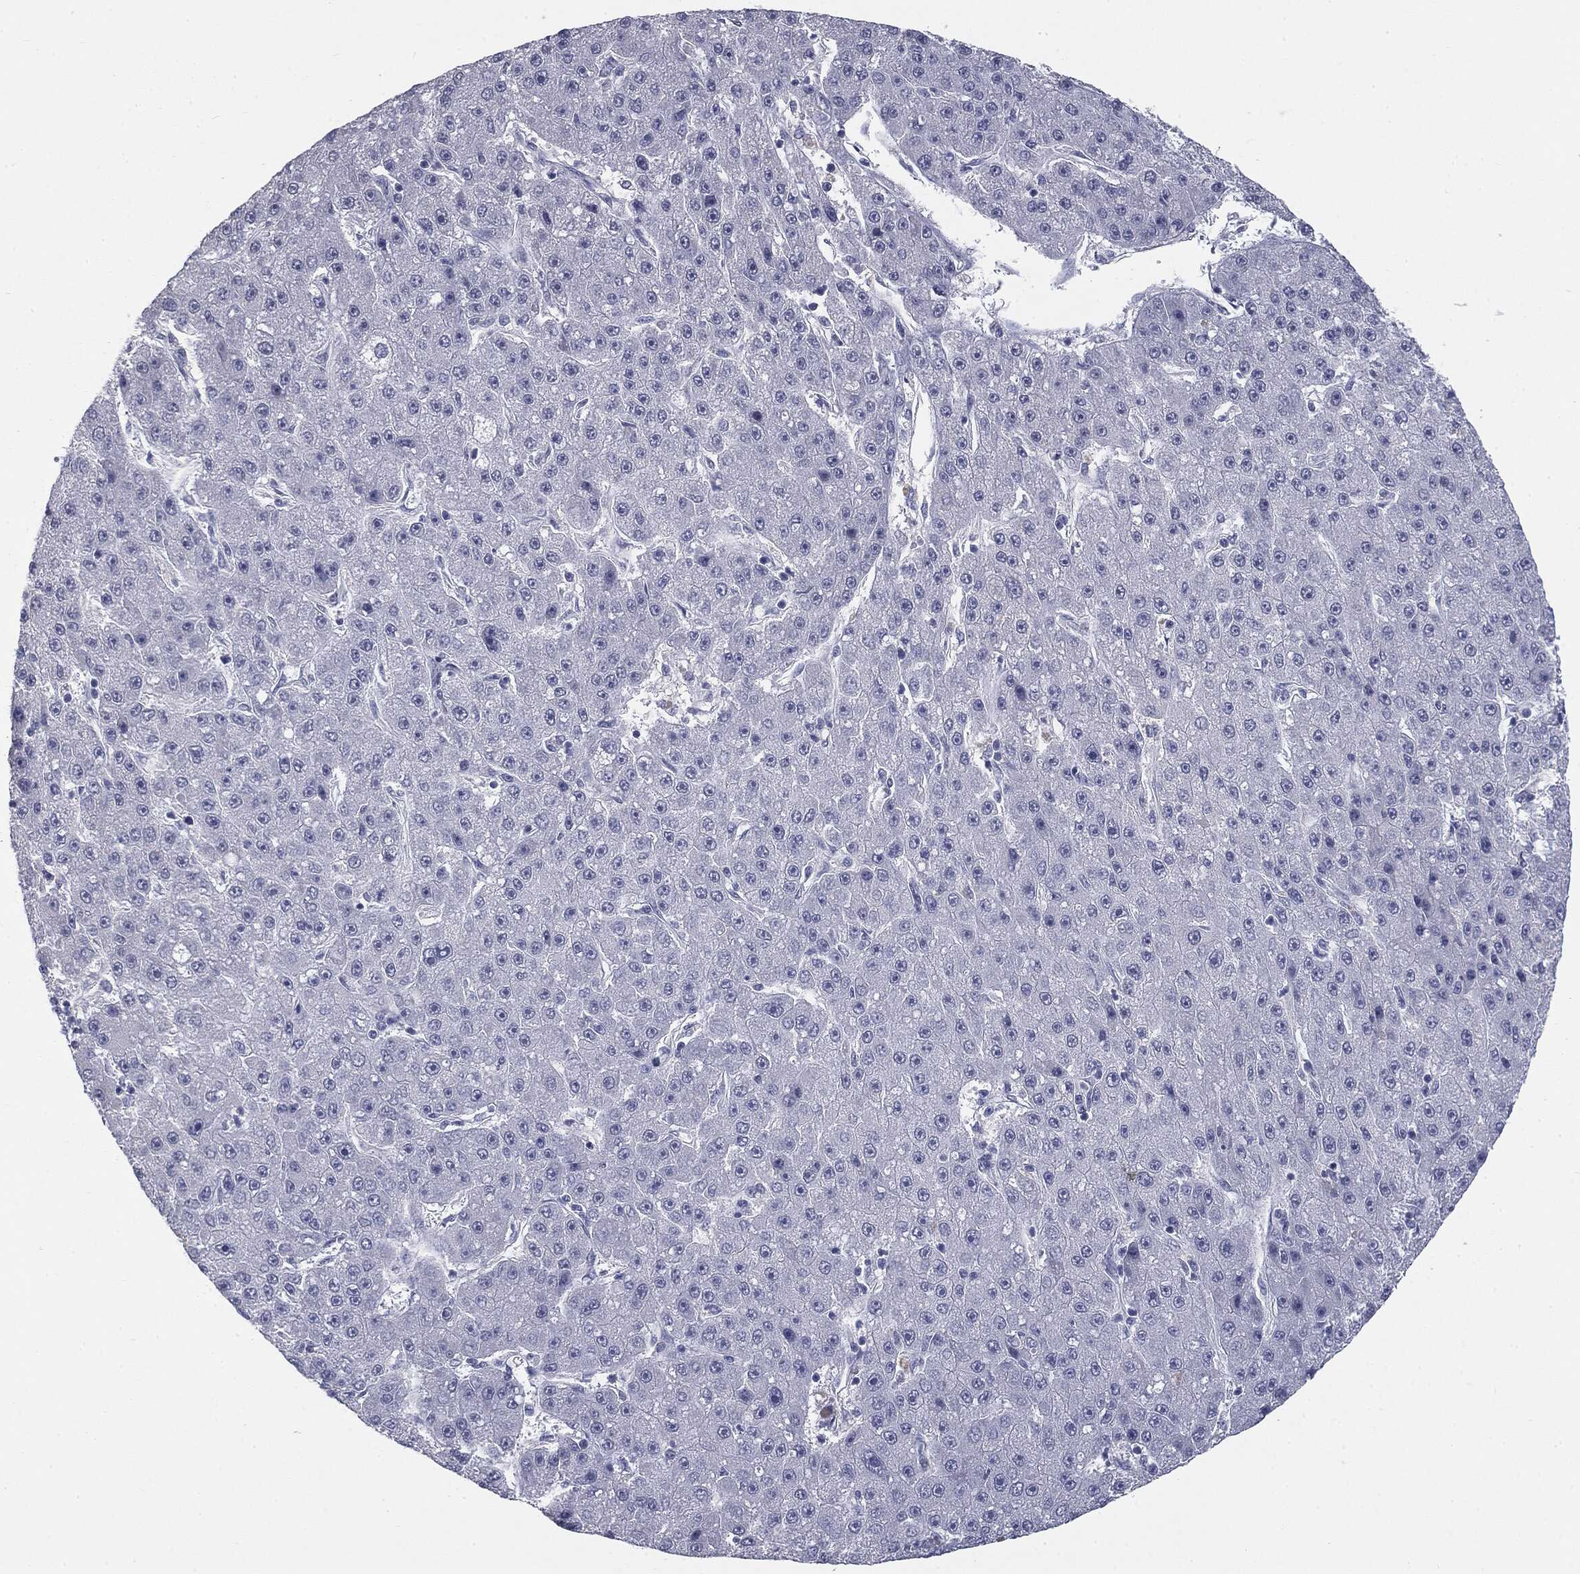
{"staining": {"intensity": "negative", "quantity": "none", "location": "none"}, "tissue": "liver cancer", "cell_type": "Tumor cells", "image_type": "cancer", "snomed": [{"axis": "morphology", "description": "Carcinoma, Hepatocellular, NOS"}, {"axis": "topography", "description": "Liver"}], "caption": "DAB immunohistochemical staining of human liver hepatocellular carcinoma reveals no significant expression in tumor cells.", "gene": "MUC1", "patient": {"sex": "male", "age": 67}}